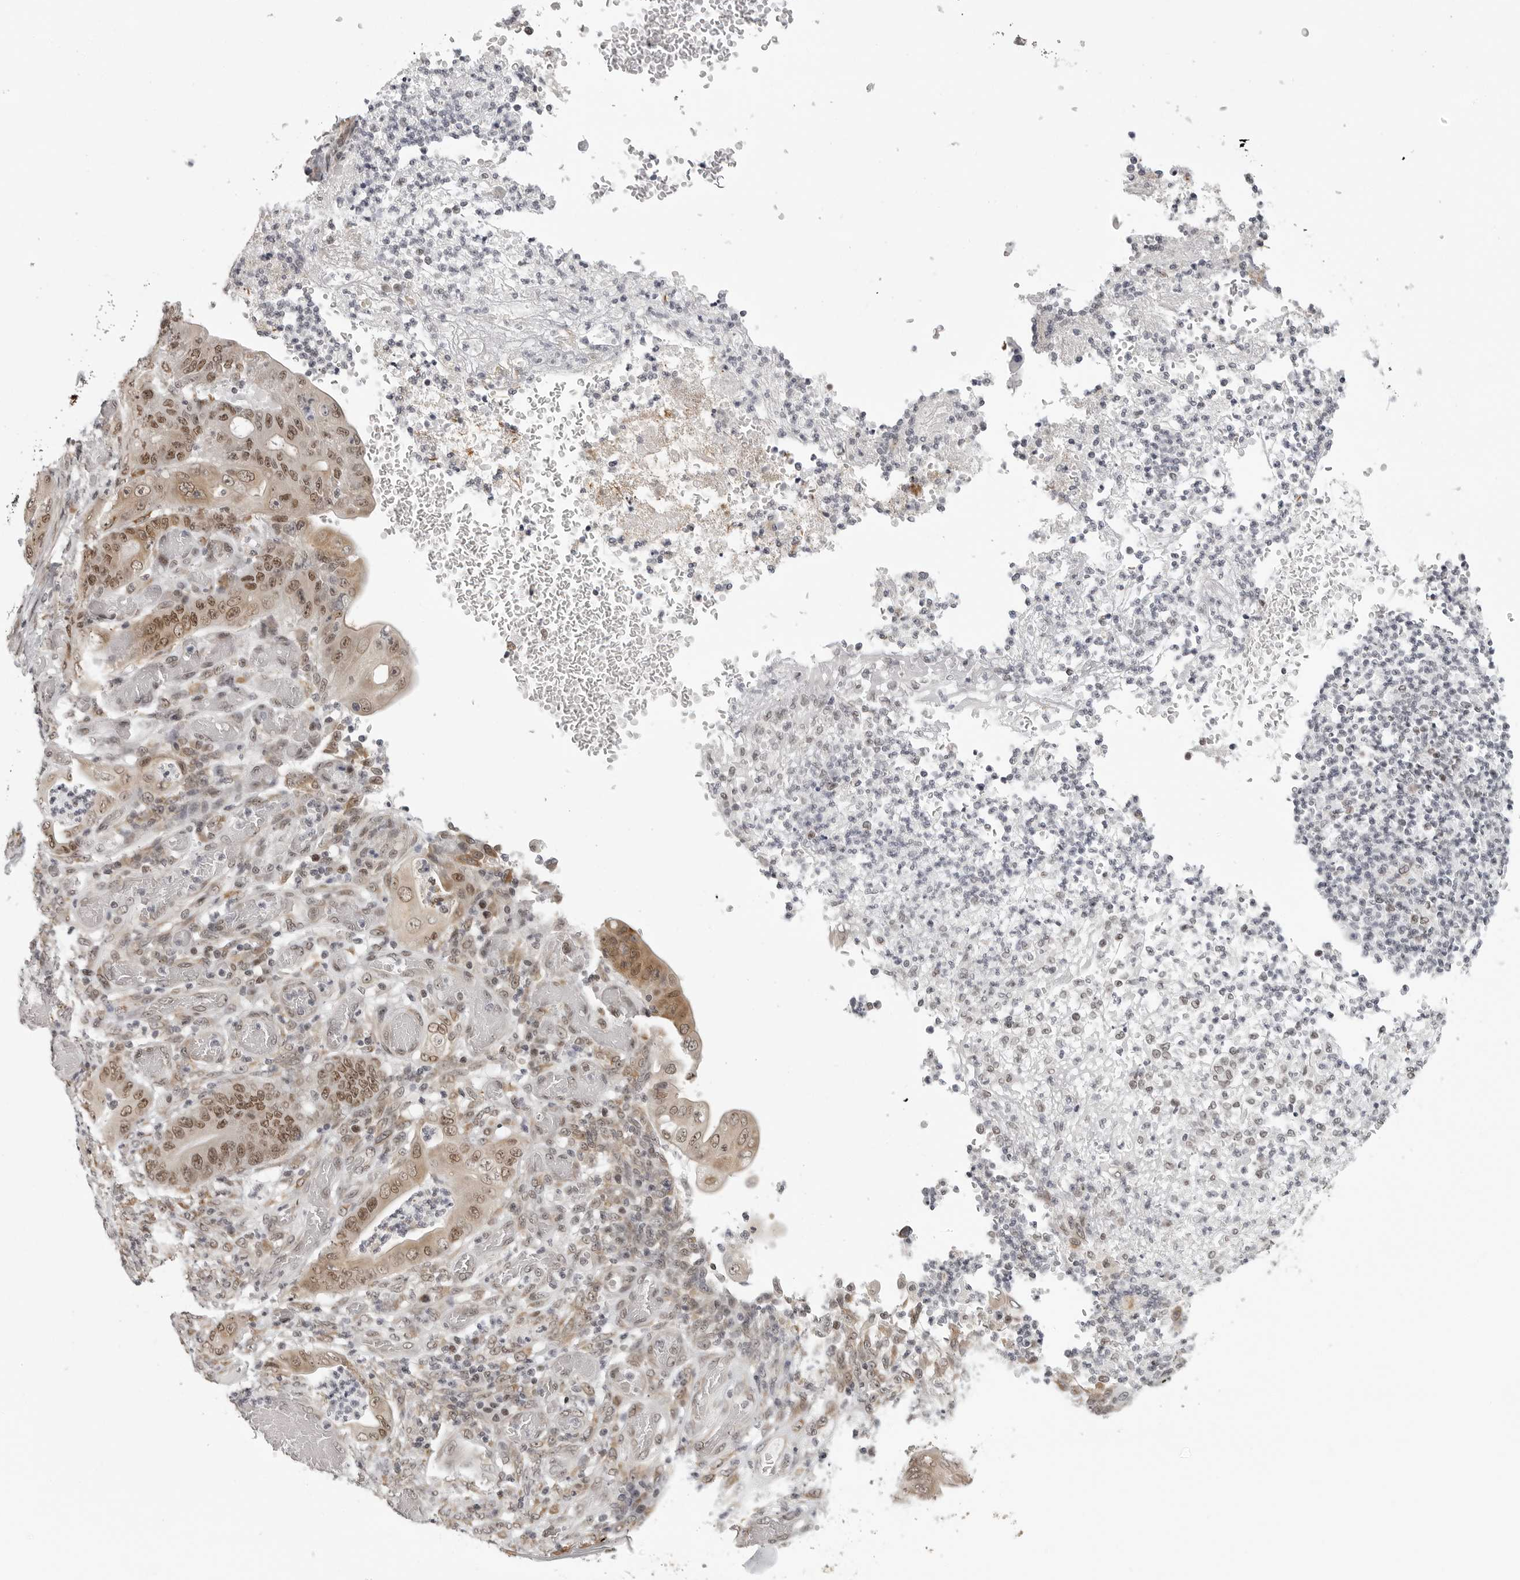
{"staining": {"intensity": "moderate", "quantity": "25%-75%", "location": "nuclear"}, "tissue": "stomach cancer", "cell_type": "Tumor cells", "image_type": "cancer", "snomed": [{"axis": "morphology", "description": "Adenocarcinoma, NOS"}, {"axis": "topography", "description": "Stomach"}], "caption": "Human stomach cancer (adenocarcinoma) stained with a protein marker displays moderate staining in tumor cells.", "gene": "PRDM10", "patient": {"sex": "female", "age": 73}}